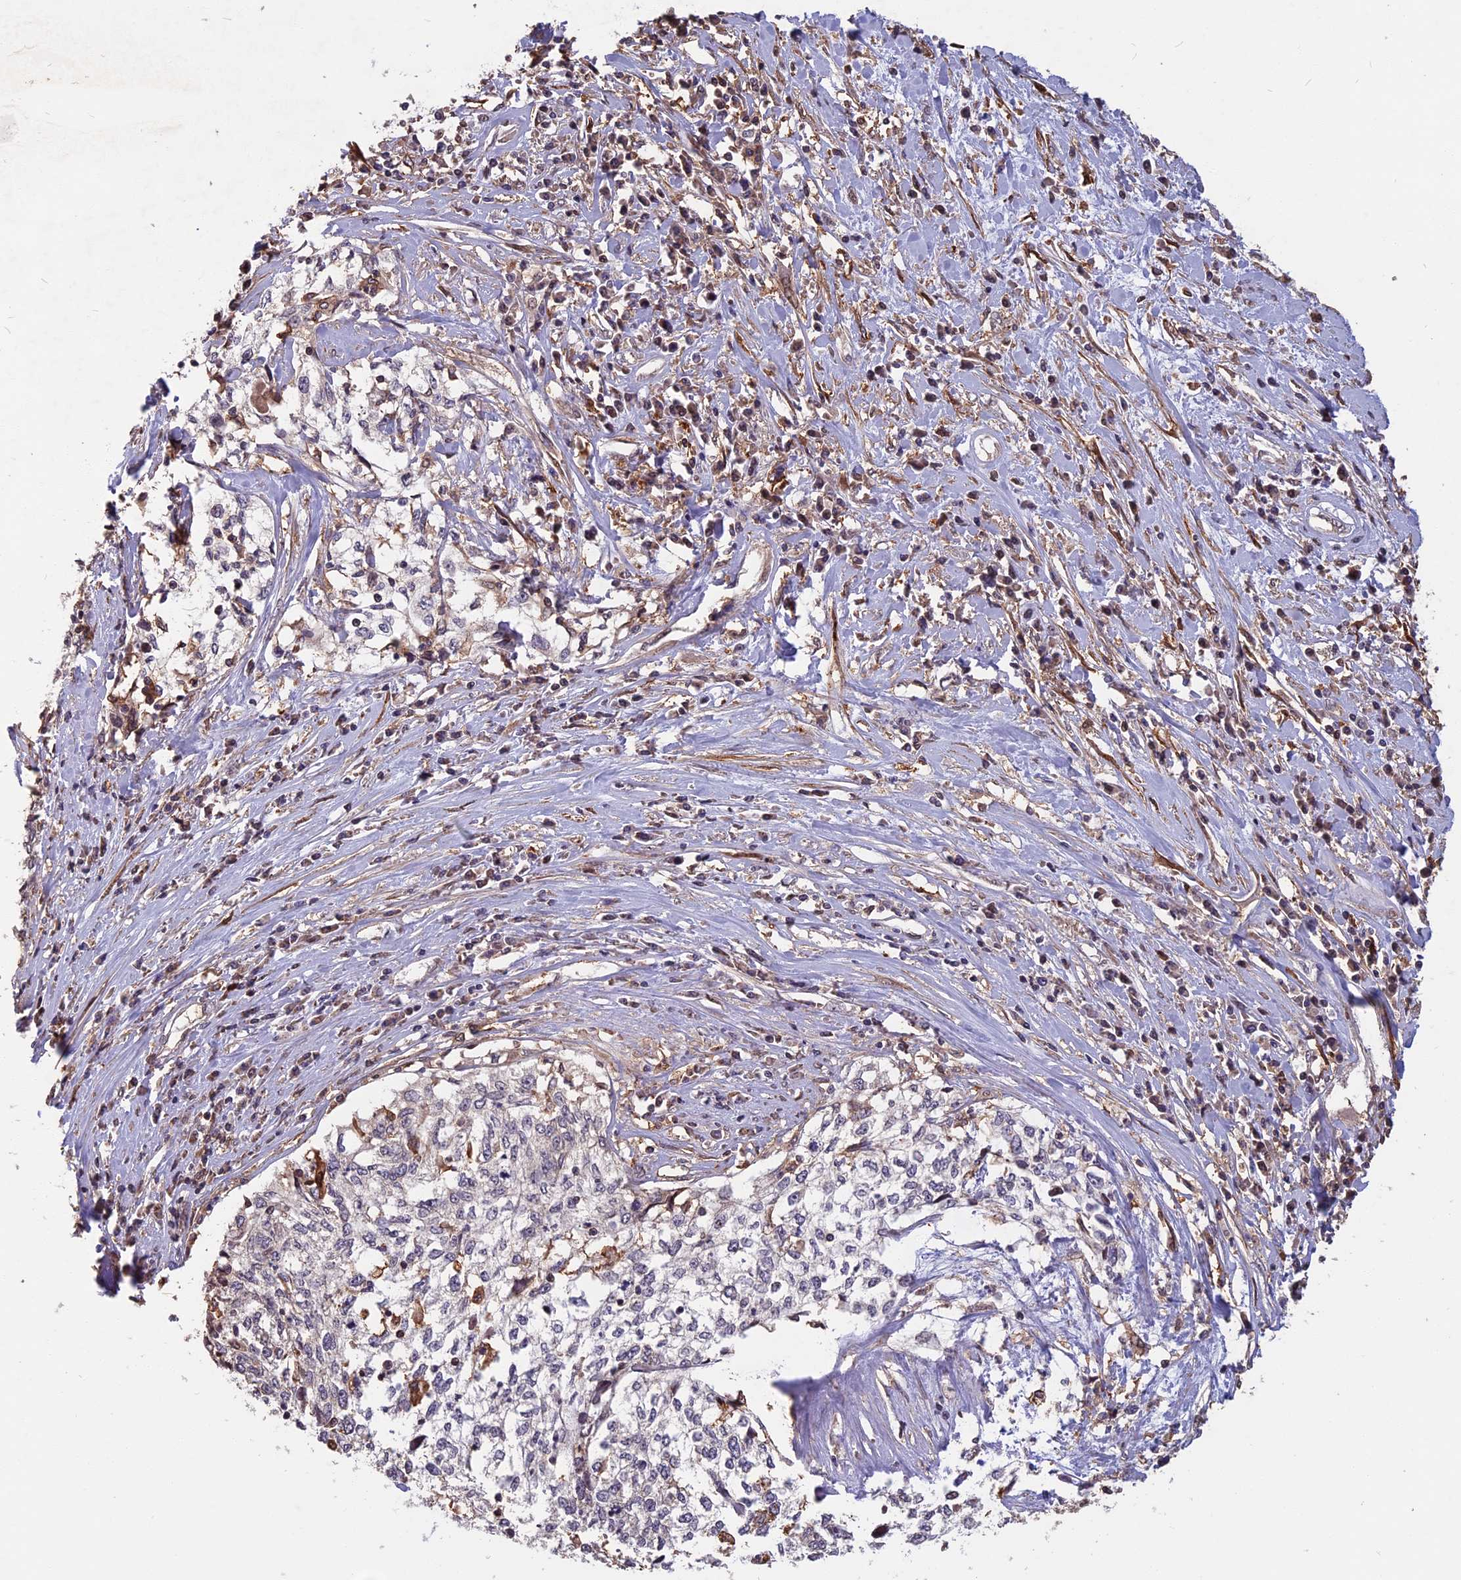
{"staining": {"intensity": "negative", "quantity": "none", "location": "none"}, "tissue": "cervical cancer", "cell_type": "Tumor cells", "image_type": "cancer", "snomed": [{"axis": "morphology", "description": "Squamous cell carcinoma, NOS"}, {"axis": "topography", "description": "Cervix"}], "caption": "Cervical cancer (squamous cell carcinoma) was stained to show a protein in brown. There is no significant expression in tumor cells.", "gene": "SPG11", "patient": {"sex": "female", "age": 57}}